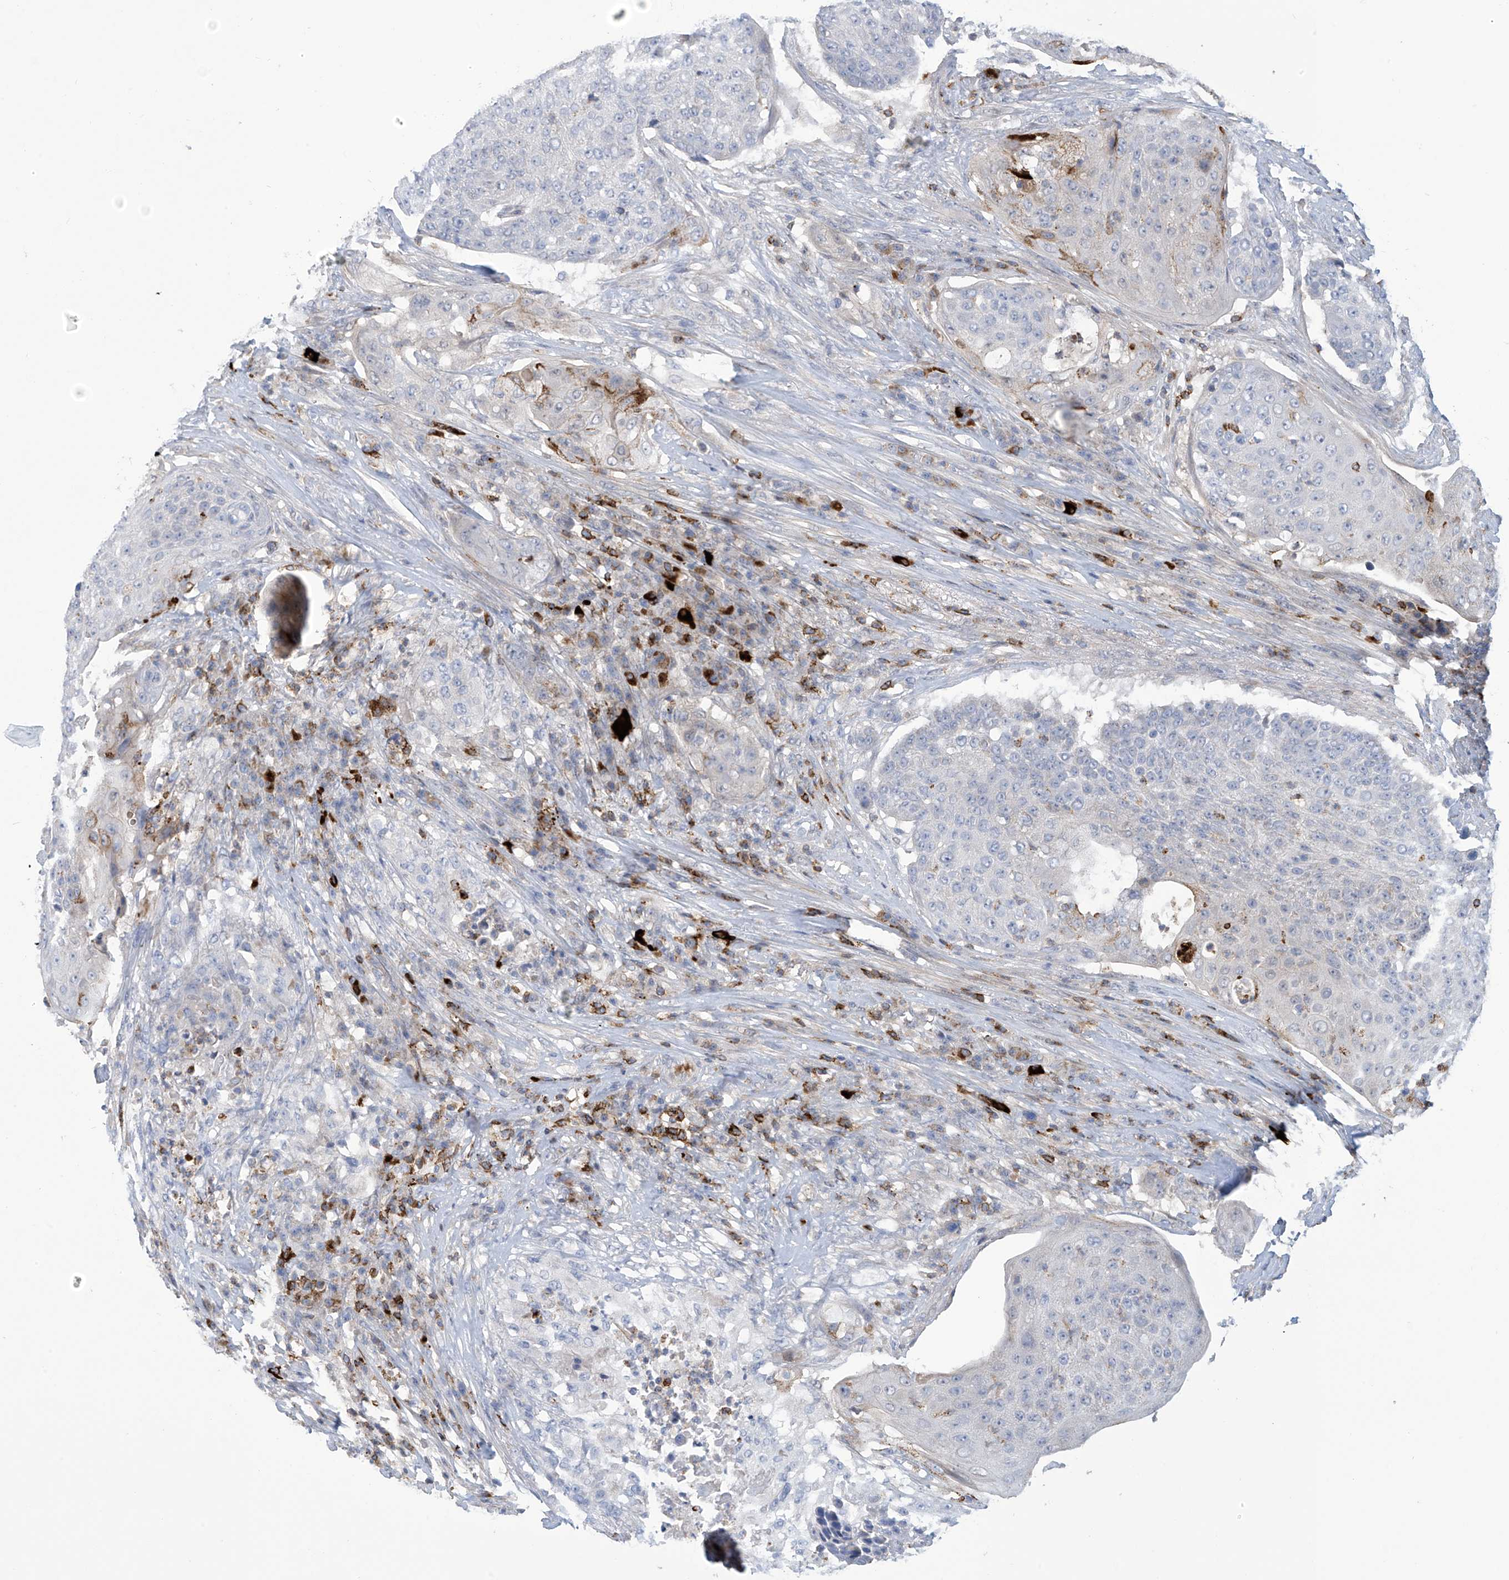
{"staining": {"intensity": "negative", "quantity": "none", "location": "none"}, "tissue": "urothelial cancer", "cell_type": "Tumor cells", "image_type": "cancer", "snomed": [{"axis": "morphology", "description": "Urothelial carcinoma, High grade"}, {"axis": "topography", "description": "Urinary bladder"}], "caption": "Immunohistochemistry of urothelial cancer shows no expression in tumor cells.", "gene": "IBA57", "patient": {"sex": "female", "age": 63}}